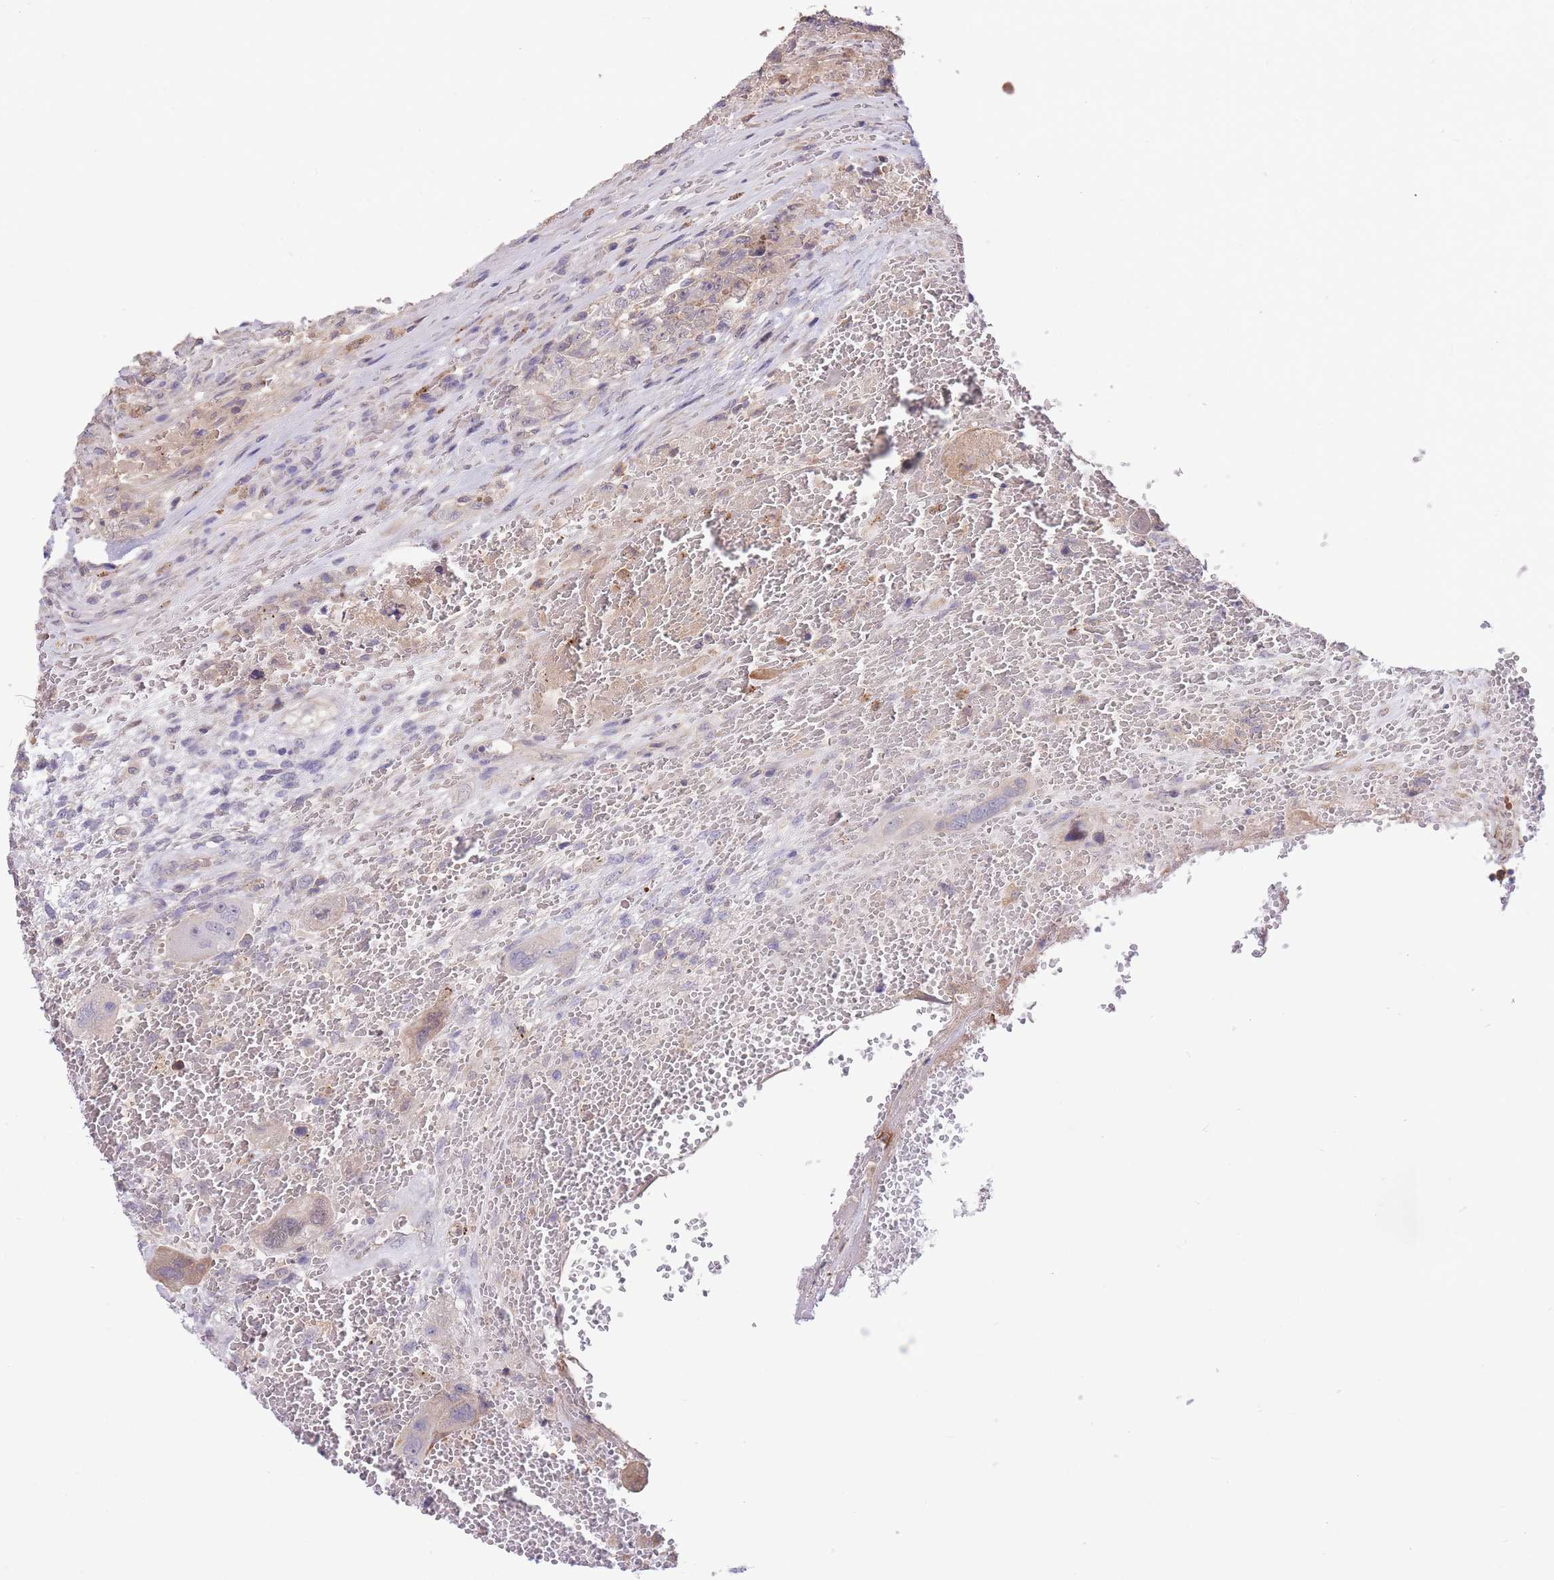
{"staining": {"intensity": "negative", "quantity": "none", "location": "none"}, "tissue": "testis cancer", "cell_type": "Tumor cells", "image_type": "cancer", "snomed": [{"axis": "morphology", "description": "Carcinoma, Embryonal, NOS"}, {"axis": "topography", "description": "Testis"}], "caption": "This micrograph is of testis cancer (embryonal carcinoma) stained with immunohistochemistry to label a protein in brown with the nuclei are counter-stained blue. There is no staining in tumor cells.", "gene": "ZNF304", "patient": {"sex": "male", "age": 26}}